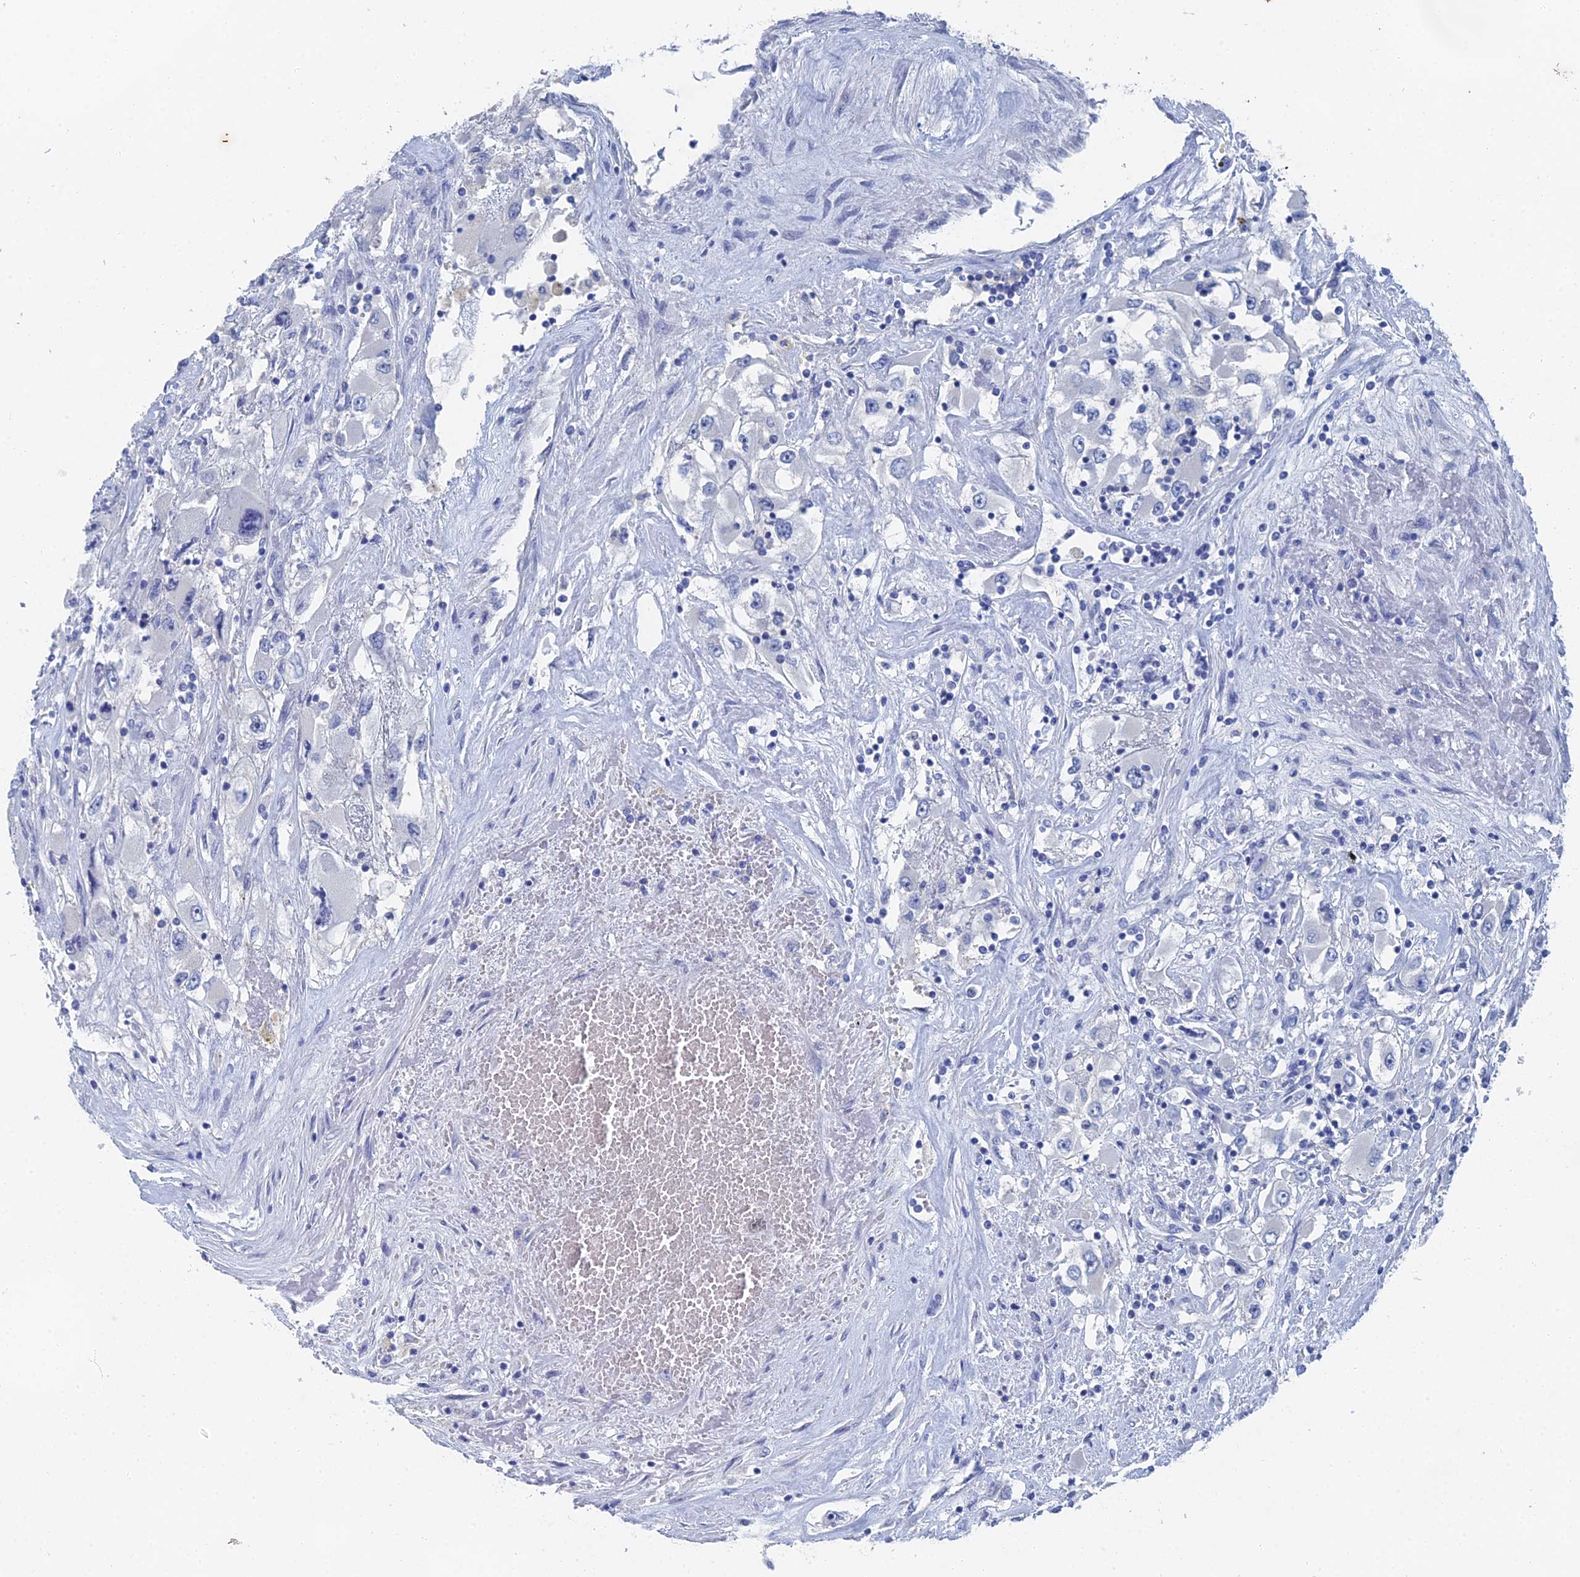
{"staining": {"intensity": "negative", "quantity": "none", "location": "none"}, "tissue": "renal cancer", "cell_type": "Tumor cells", "image_type": "cancer", "snomed": [{"axis": "morphology", "description": "Adenocarcinoma, NOS"}, {"axis": "topography", "description": "Kidney"}], "caption": "DAB (3,3'-diaminobenzidine) immunohistochemical staining of human renal cancer displays no significant staining in tumor cells. Brightfield microscopy of IHC stained with DAB (brown) and hematoxylin (blue), captured at high magnification.", "gene": "GFAP", "patient": {"sex": "female", "age": 52}}